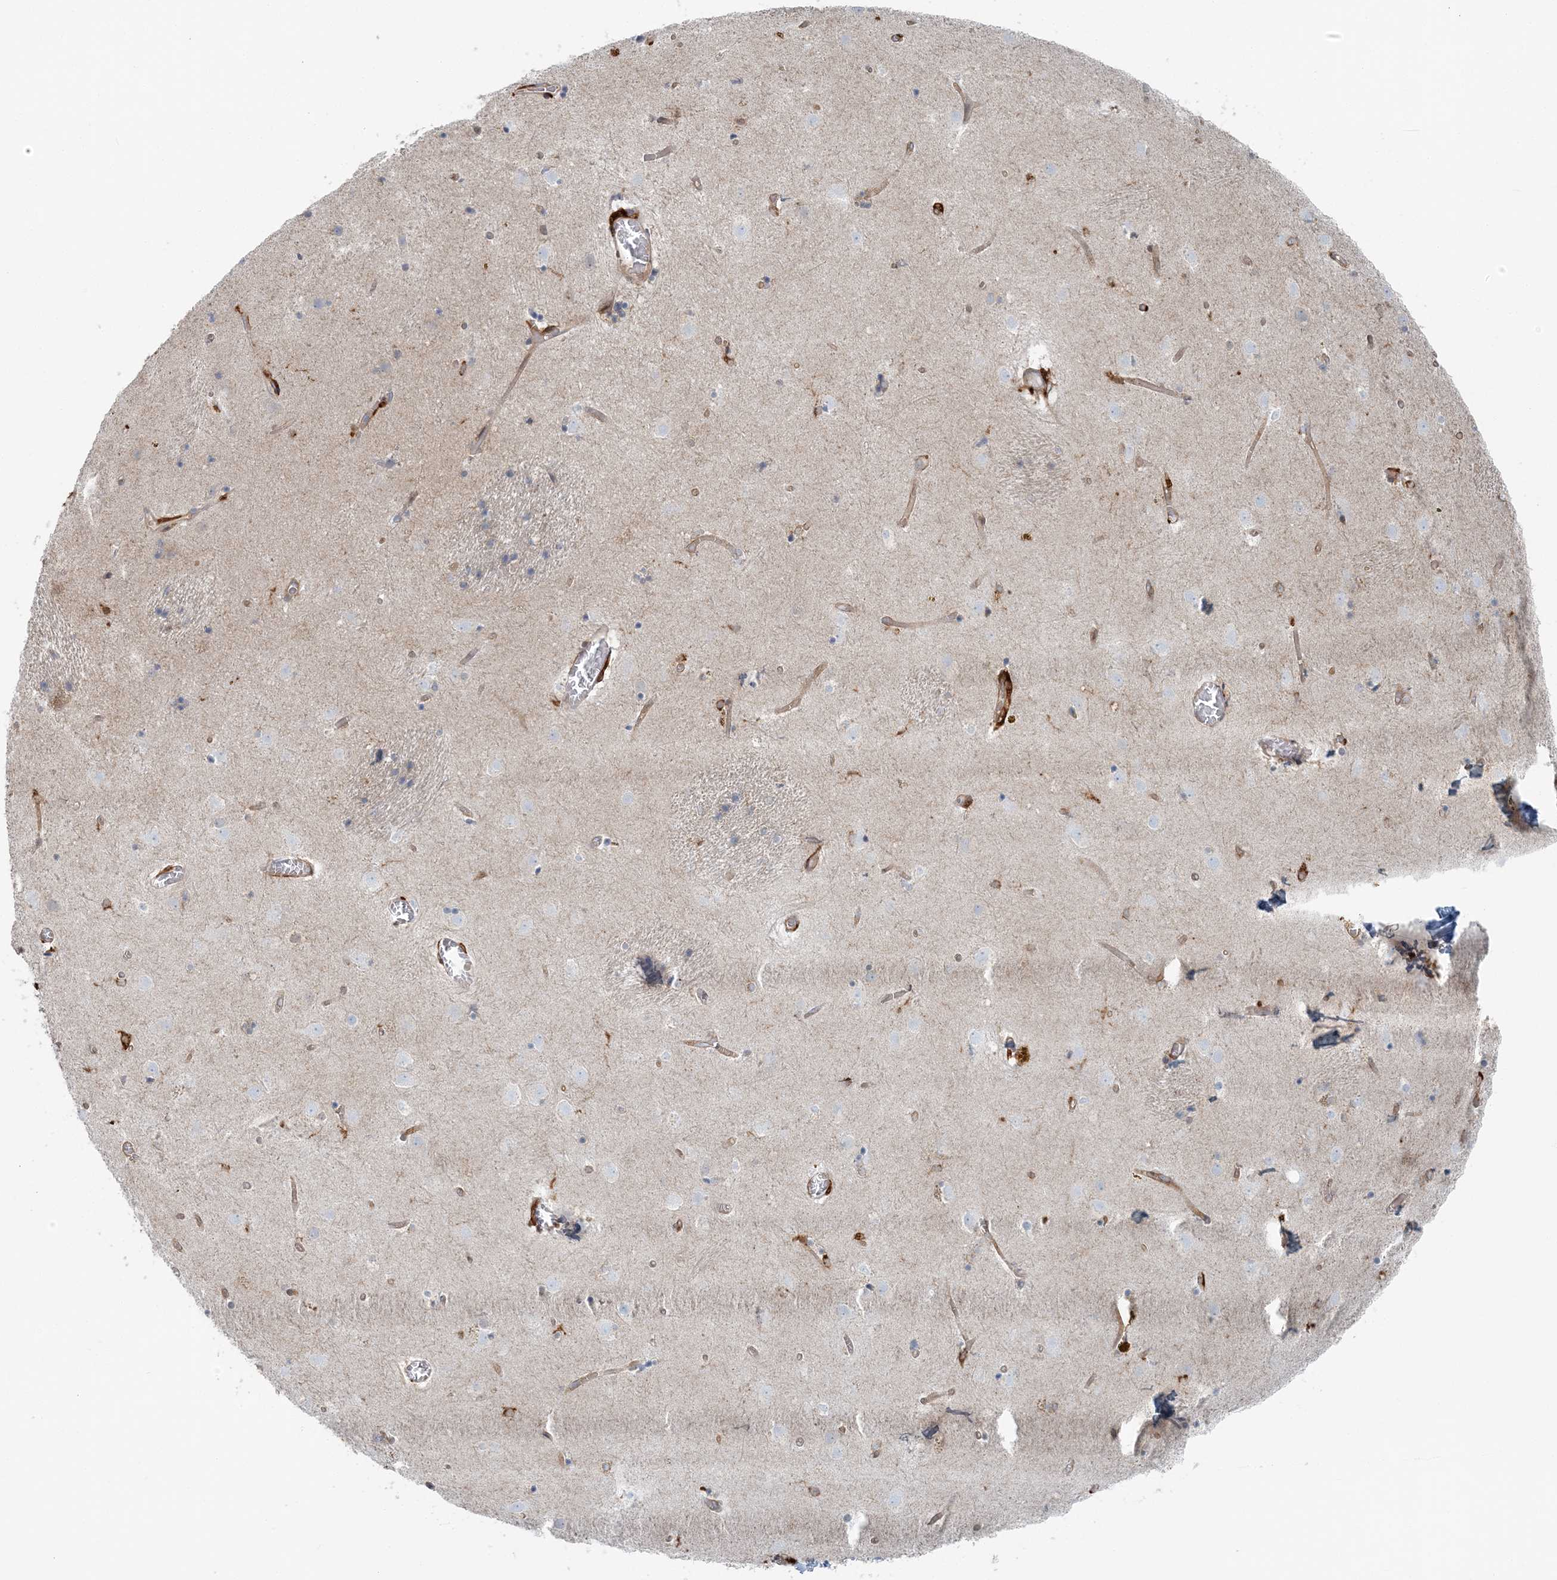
{"staining": {"intensity": "negative", "quantity": "none", "location": "none"}, "tissue": "caudate", "cell_type": "Glial cells", "image_type": "normal", "snomed": [{"axis": "morphology", "description": "Normal tissue, NOS"}, {"axis": "topography", "description": "Lateral ventricle wall"}], "caption": "Immunohistochemistry (IHC) image of benign human caudate stained for a protein (brown), which shows no staining in glial cells.", "gene": "SNX2", "patient": {"sex": "male", "age": 70}}